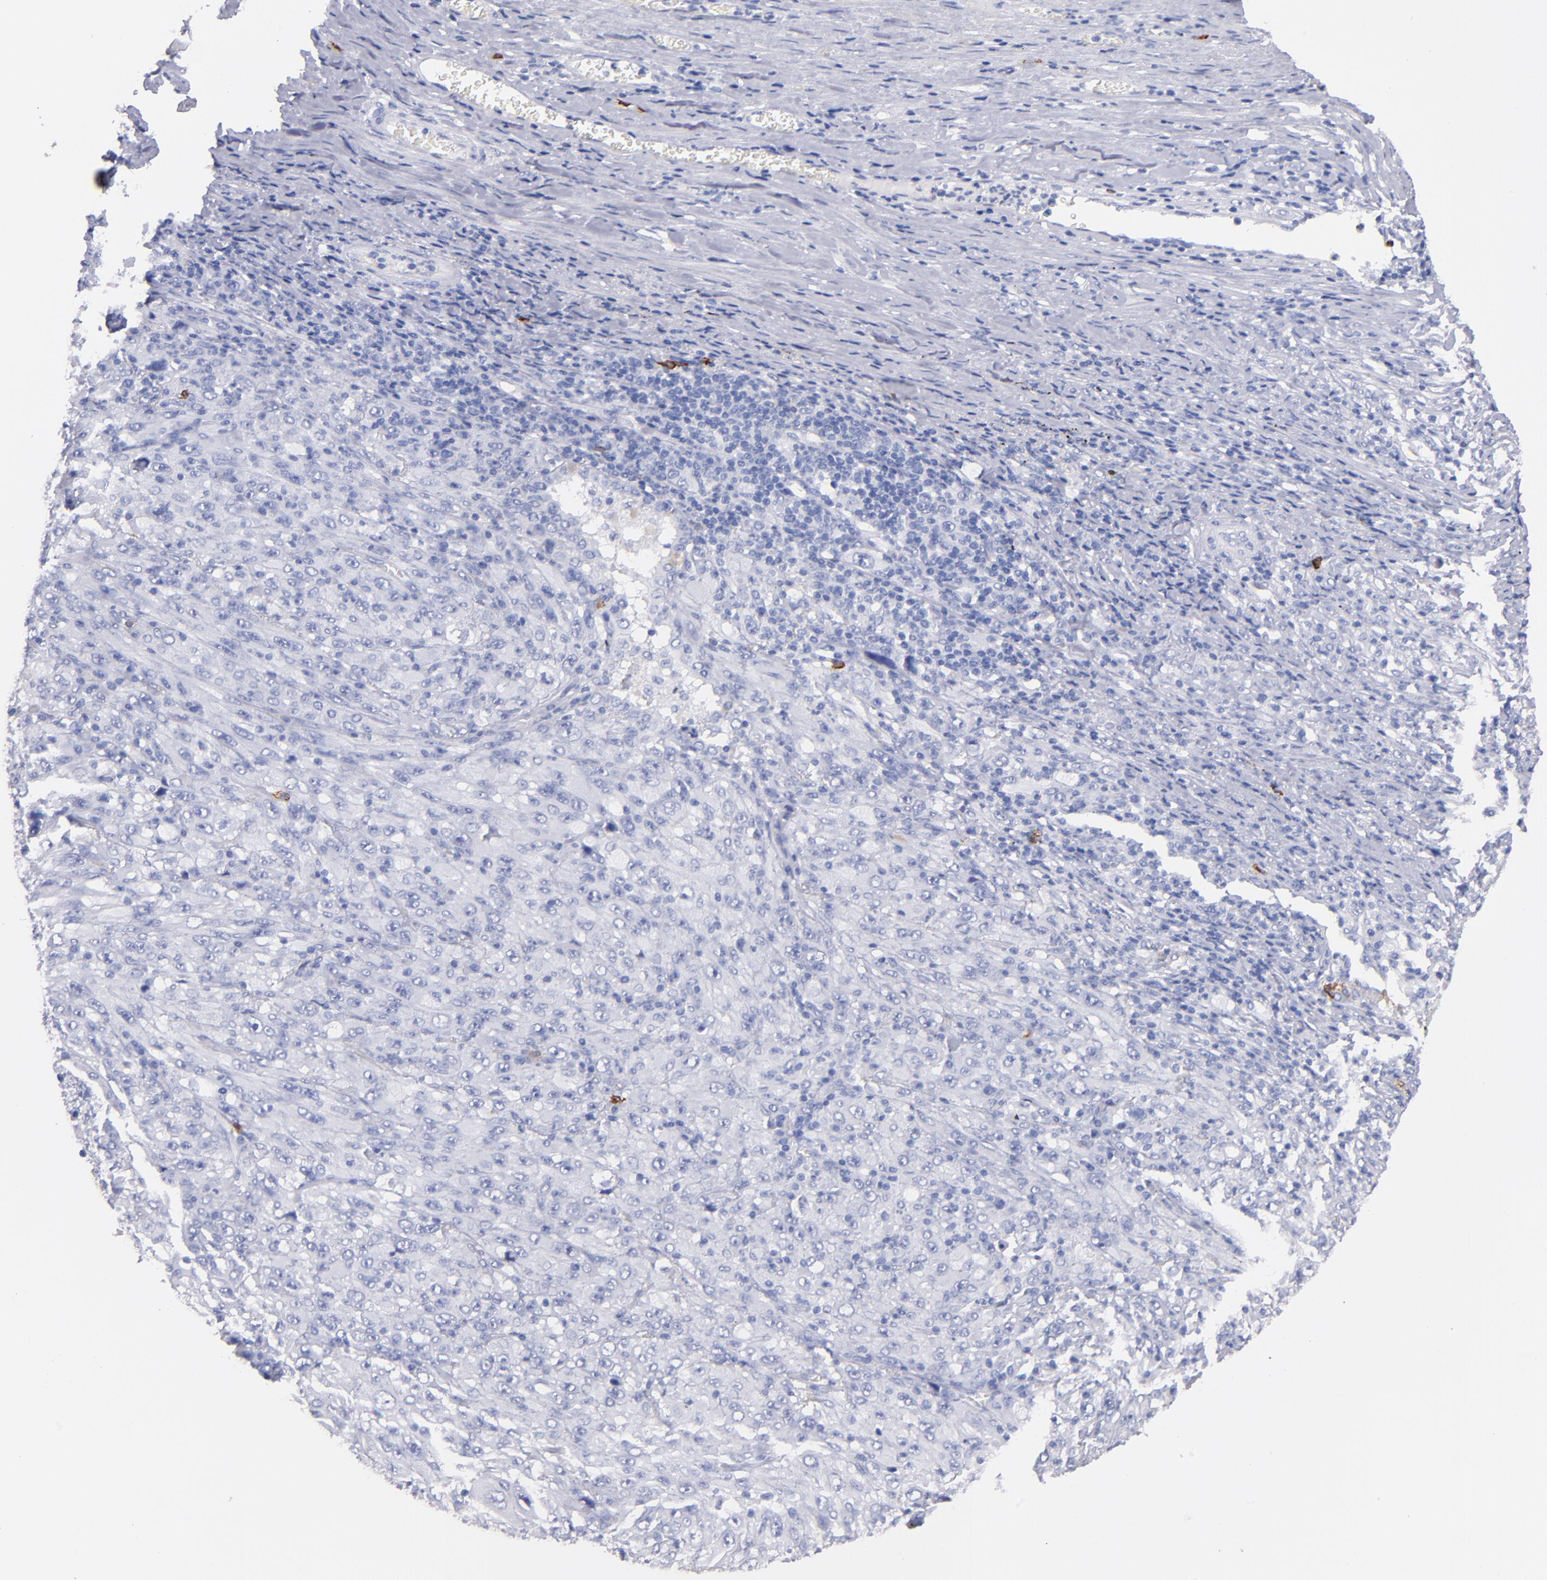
{"staining": {"intensity": "negative", "quantity": "none", "location": "none"}, "tissue": "melanoma", "cell_type": "Tumor cells", "image_type": "cancer", "snomed": [{"axis": "morphology", "description": "Malignant melanoma, Metastatic site"}, {"axis": "topography", "description": "Skin"}], "caption": "High power microscopy histopathology image of an IHC photomicrograph of melanoma, revealing no significant positivity in tumor cells.", "gene": "KIT", "patient": {"sex": "female", "age": 56}}